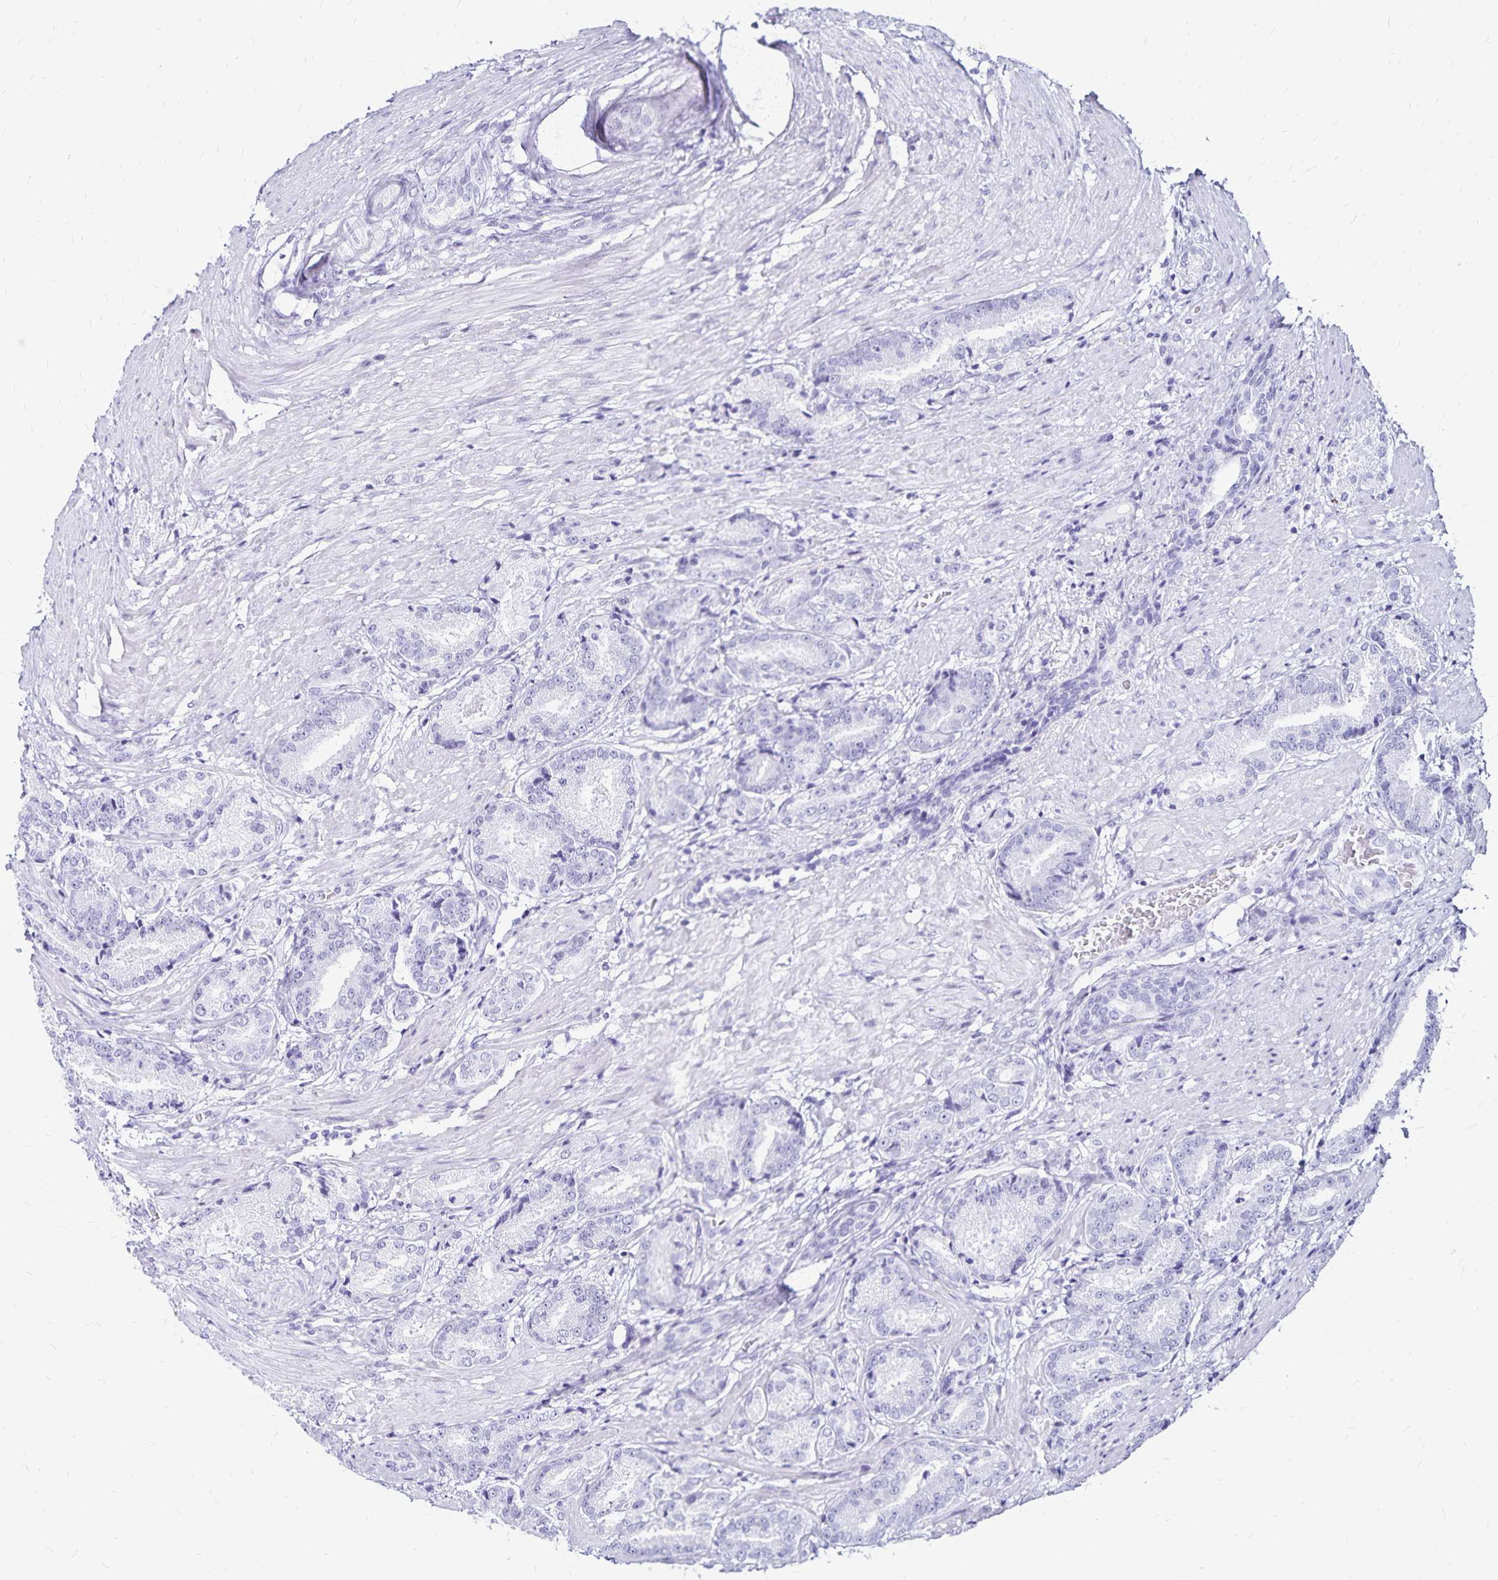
{"staining": {"intensity": "negative", "quantity": "none", "location": "none"}, "tissue": "prostate cancer", "cell_type": "Tumor cells", "image_type": "cancer", "snomed": [{"axis": "morphology", "description": "Adenocarcinoma, High grade"}, {"axis": "topography", "description": "Prostate and seminal vesicle, NOS"}], "caption": "Prostate cancer (adenocarcinoma (high-grade)) was stained to show a protein in brown. There is no significant positivity in tumor cells.", "gene": "LIN28B", "patient": {"sex": "male", "age": 61}}